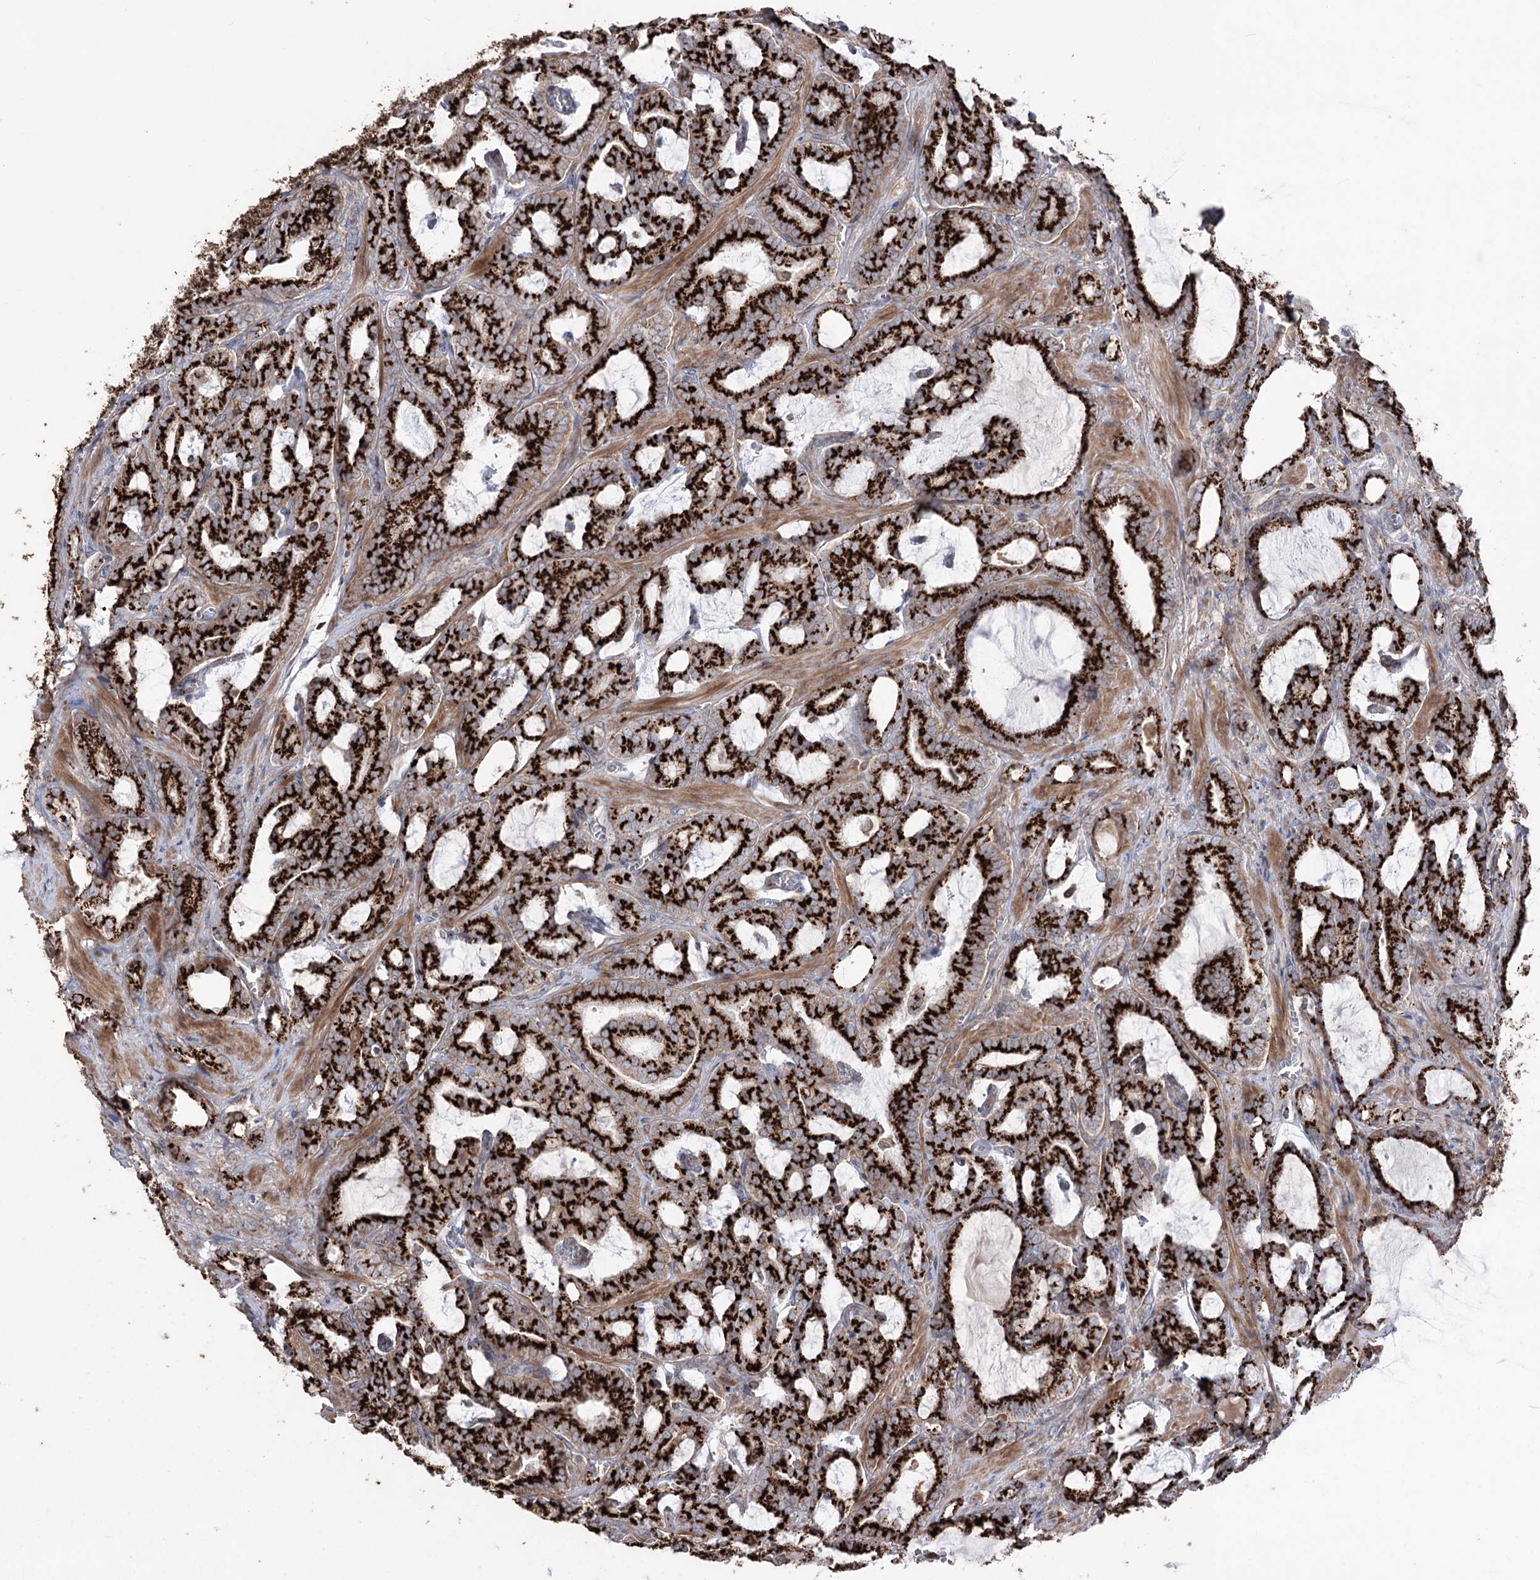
{"staining": {"intensity": "strong", "quantity": ">75%", "location": "cytoplasmic/membranous"}, "tissue": "prostate cancer", "cell_type": "Tumor cells", "image_type": "cancer", "snomed": [{"axis": "morphology", "description": "Adenocarcinoma, High grade"}, {"axis": "topography", "description": "Prostate and seminal vesicle, NOS"}], "caption": "Protein expression analysis of prostate cancer (adenocarcinoma (high-grade)) displays strong cytoplasmic/membranous staining in approximately >75% of tumor cells. Immunohistochemistry stains the protein in brown and the nuclei are stained blue.", "gene": "ARHGAP20", "patient": {"sex": "male", "age": 67}}